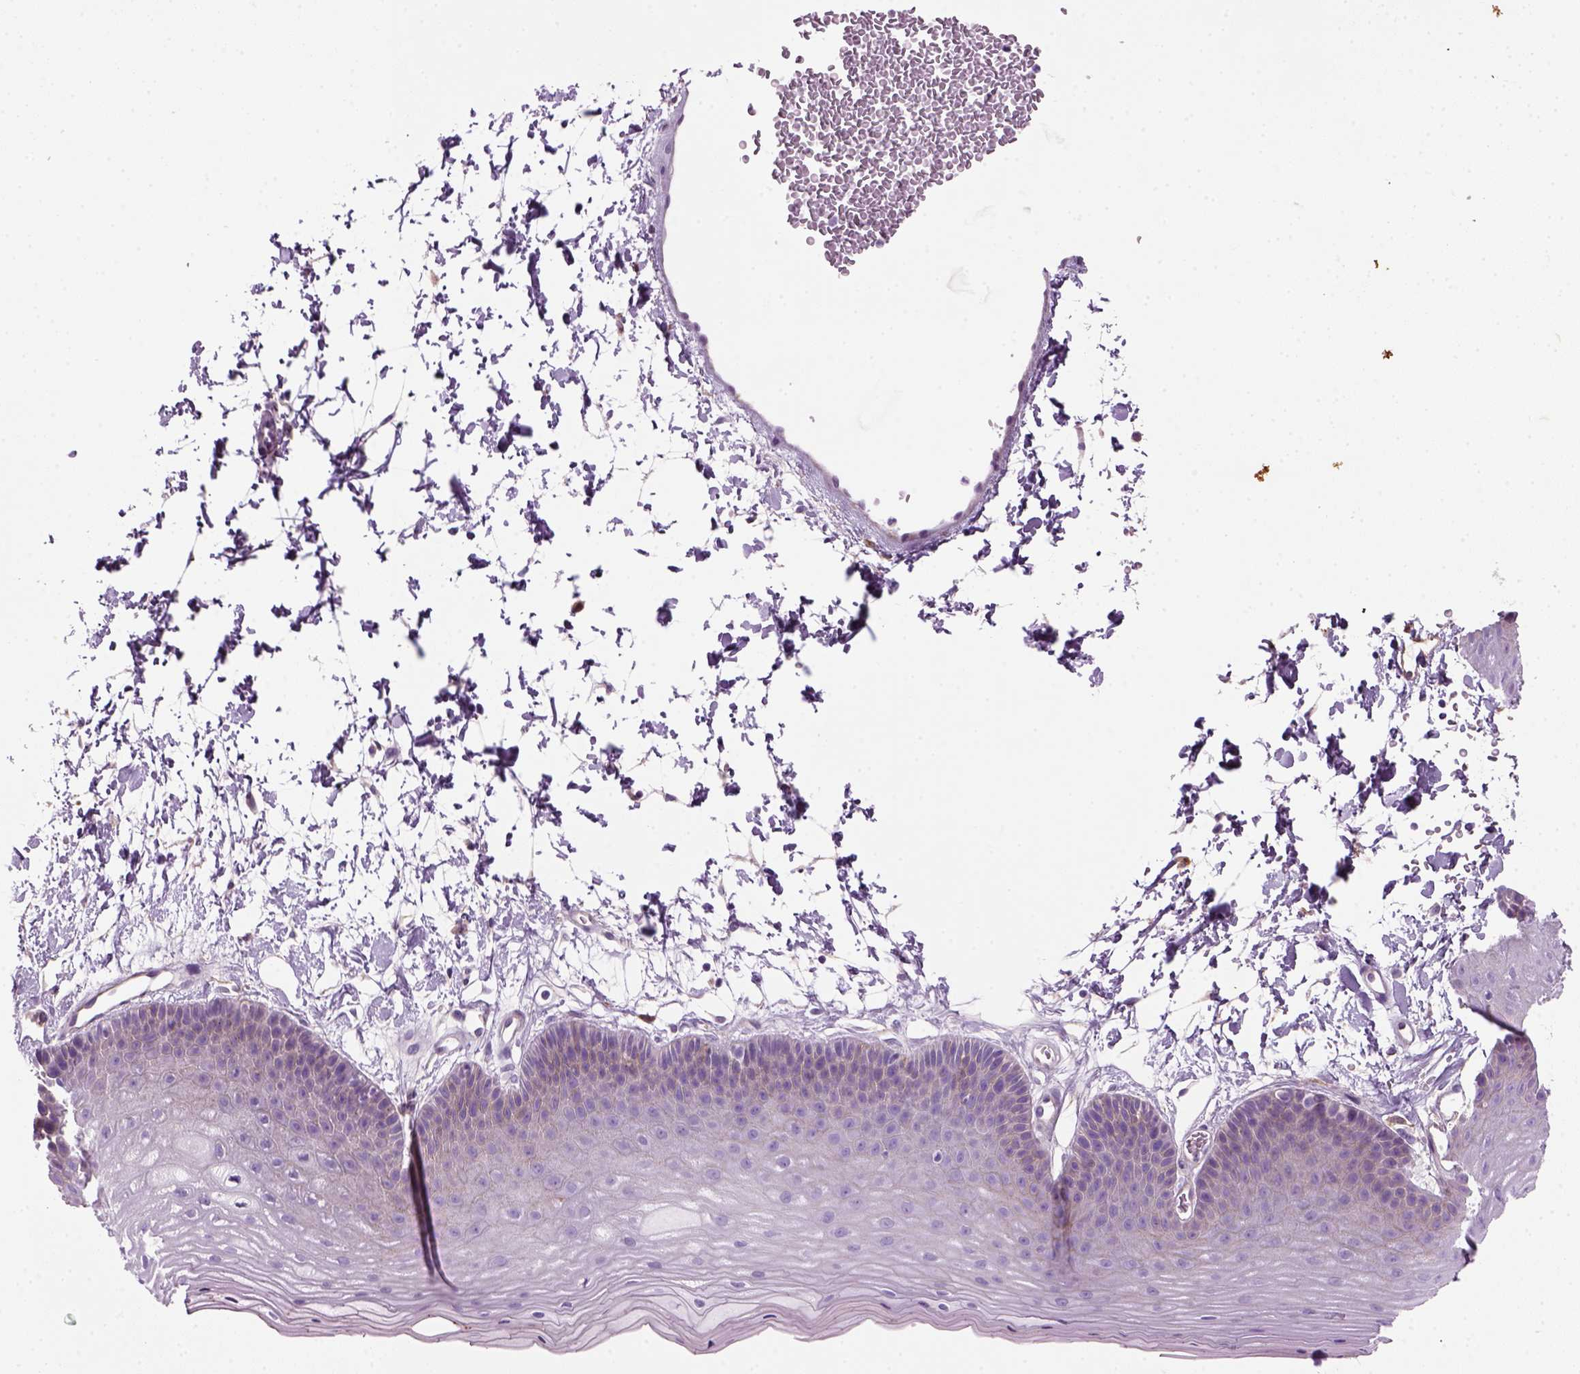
{"staining": {"intensity": "moderate", "quantity": "<25%", "location": "cytoplasmic/membranous"}, "tissue": "skin", "cell_type": "Epidermal cells", "image_type": "normal", "snomed": [{"axis": "morphology", "description": "Normal tissue, NOS"}, {"axis": "topography", "description": "Anal"}], "caption": "High-power microscopy captured an immunohistochemistry (IHC) histopathology image of unremarkable skin, revealing moderate cytoplasmic/membranous expression in approximately <25% of epidermal cells.", "gene": "MARCKS", "patient": {"sex": "male", "age": 53}}